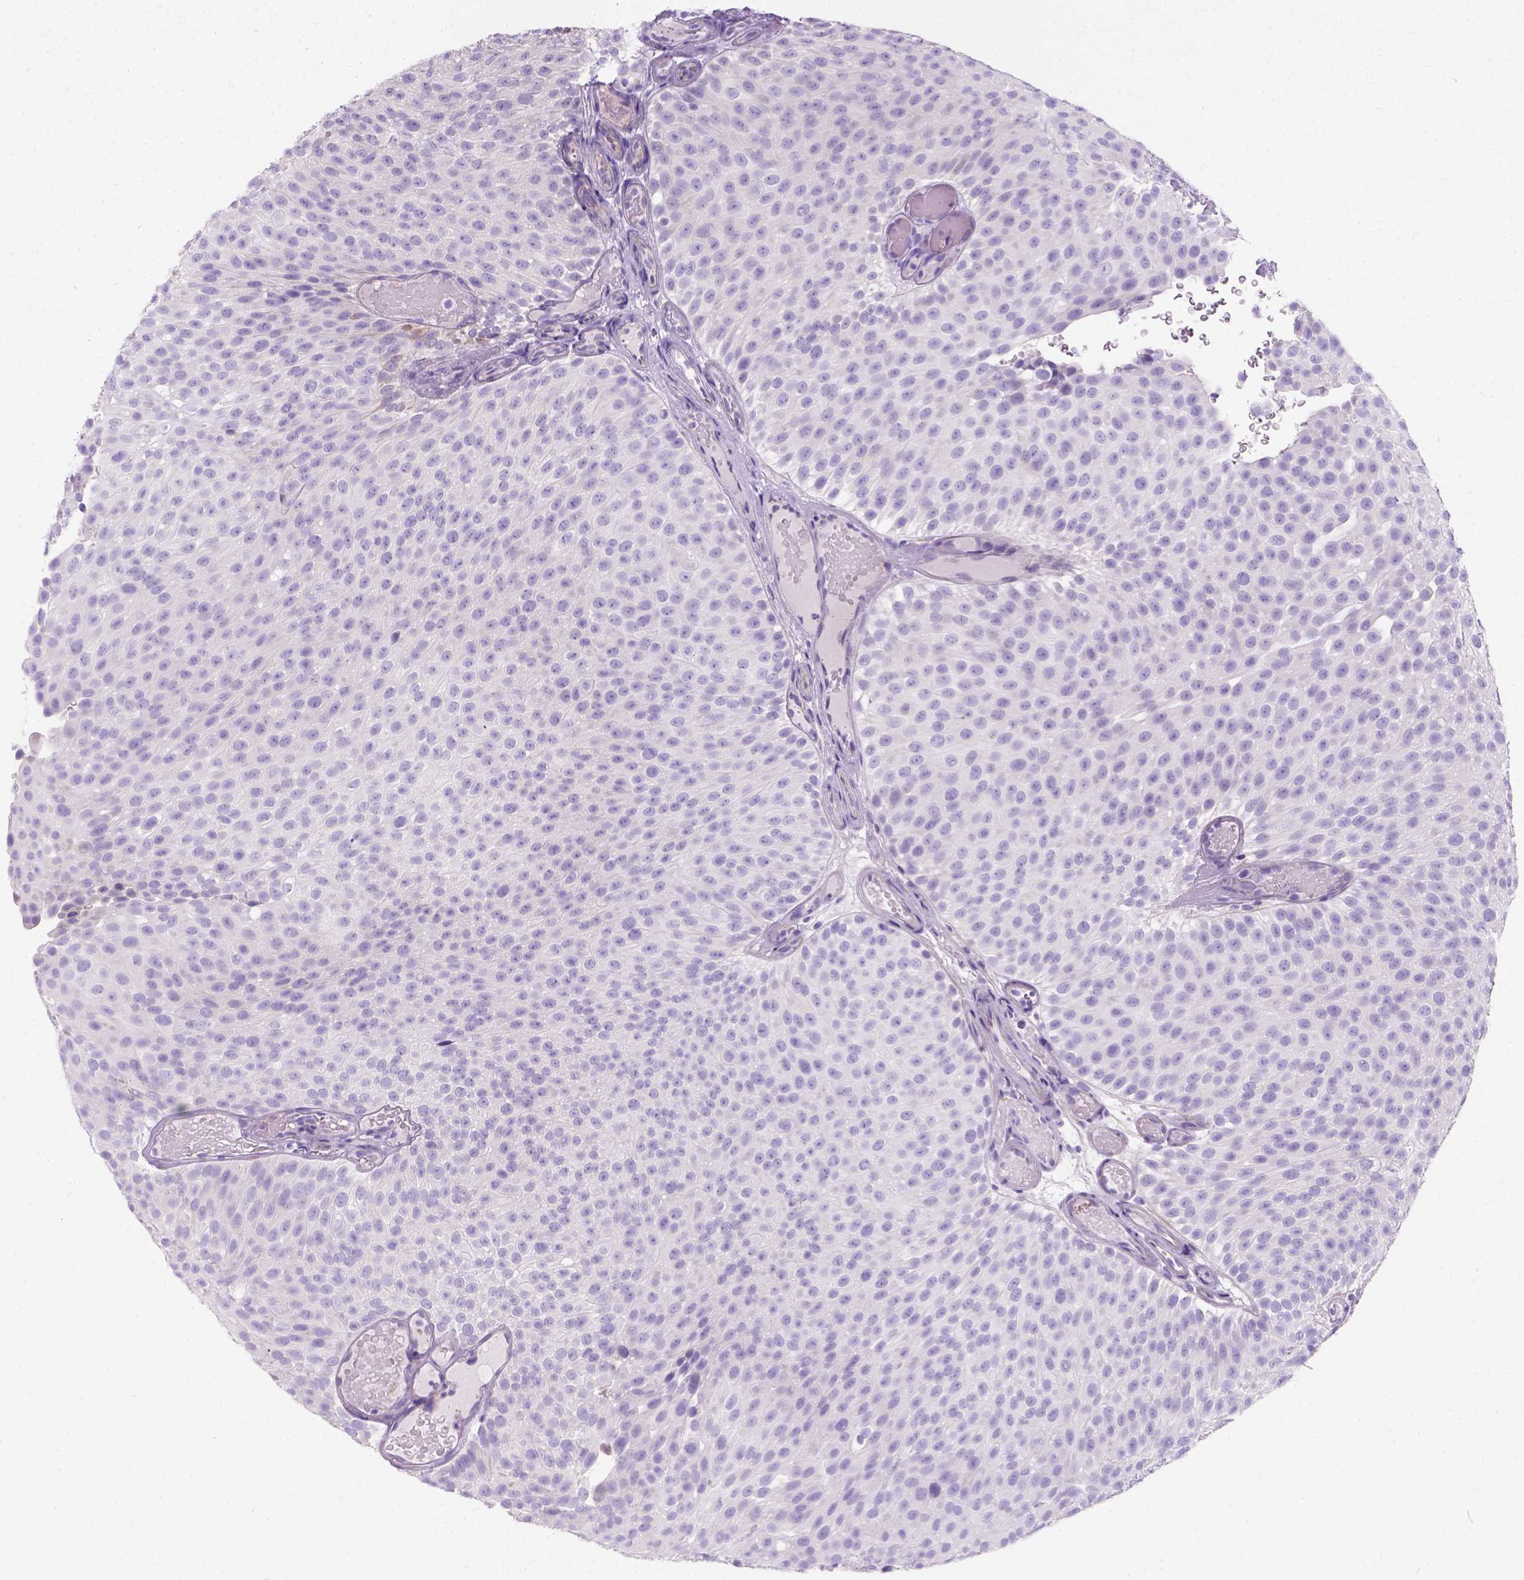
{"staining": {"intensity": "negative", "quantity": "none", "location": "none"}, "tissue": "urothelial cancer", "cell_type": "Tumor cells", "image_type": "cancer", "snomed": [{"axis": "morphology", "description": "Urothelial carcinoma, Low grade"}, {"axis": "topography", "description": "Urinary bladder"}], "caption": "Immunohistochemistry (IHC) of human urothelial cancer reveals no staining in tumor cells.", "gene": "MYH15", "patient": {"sex": "male", "age": 78}}